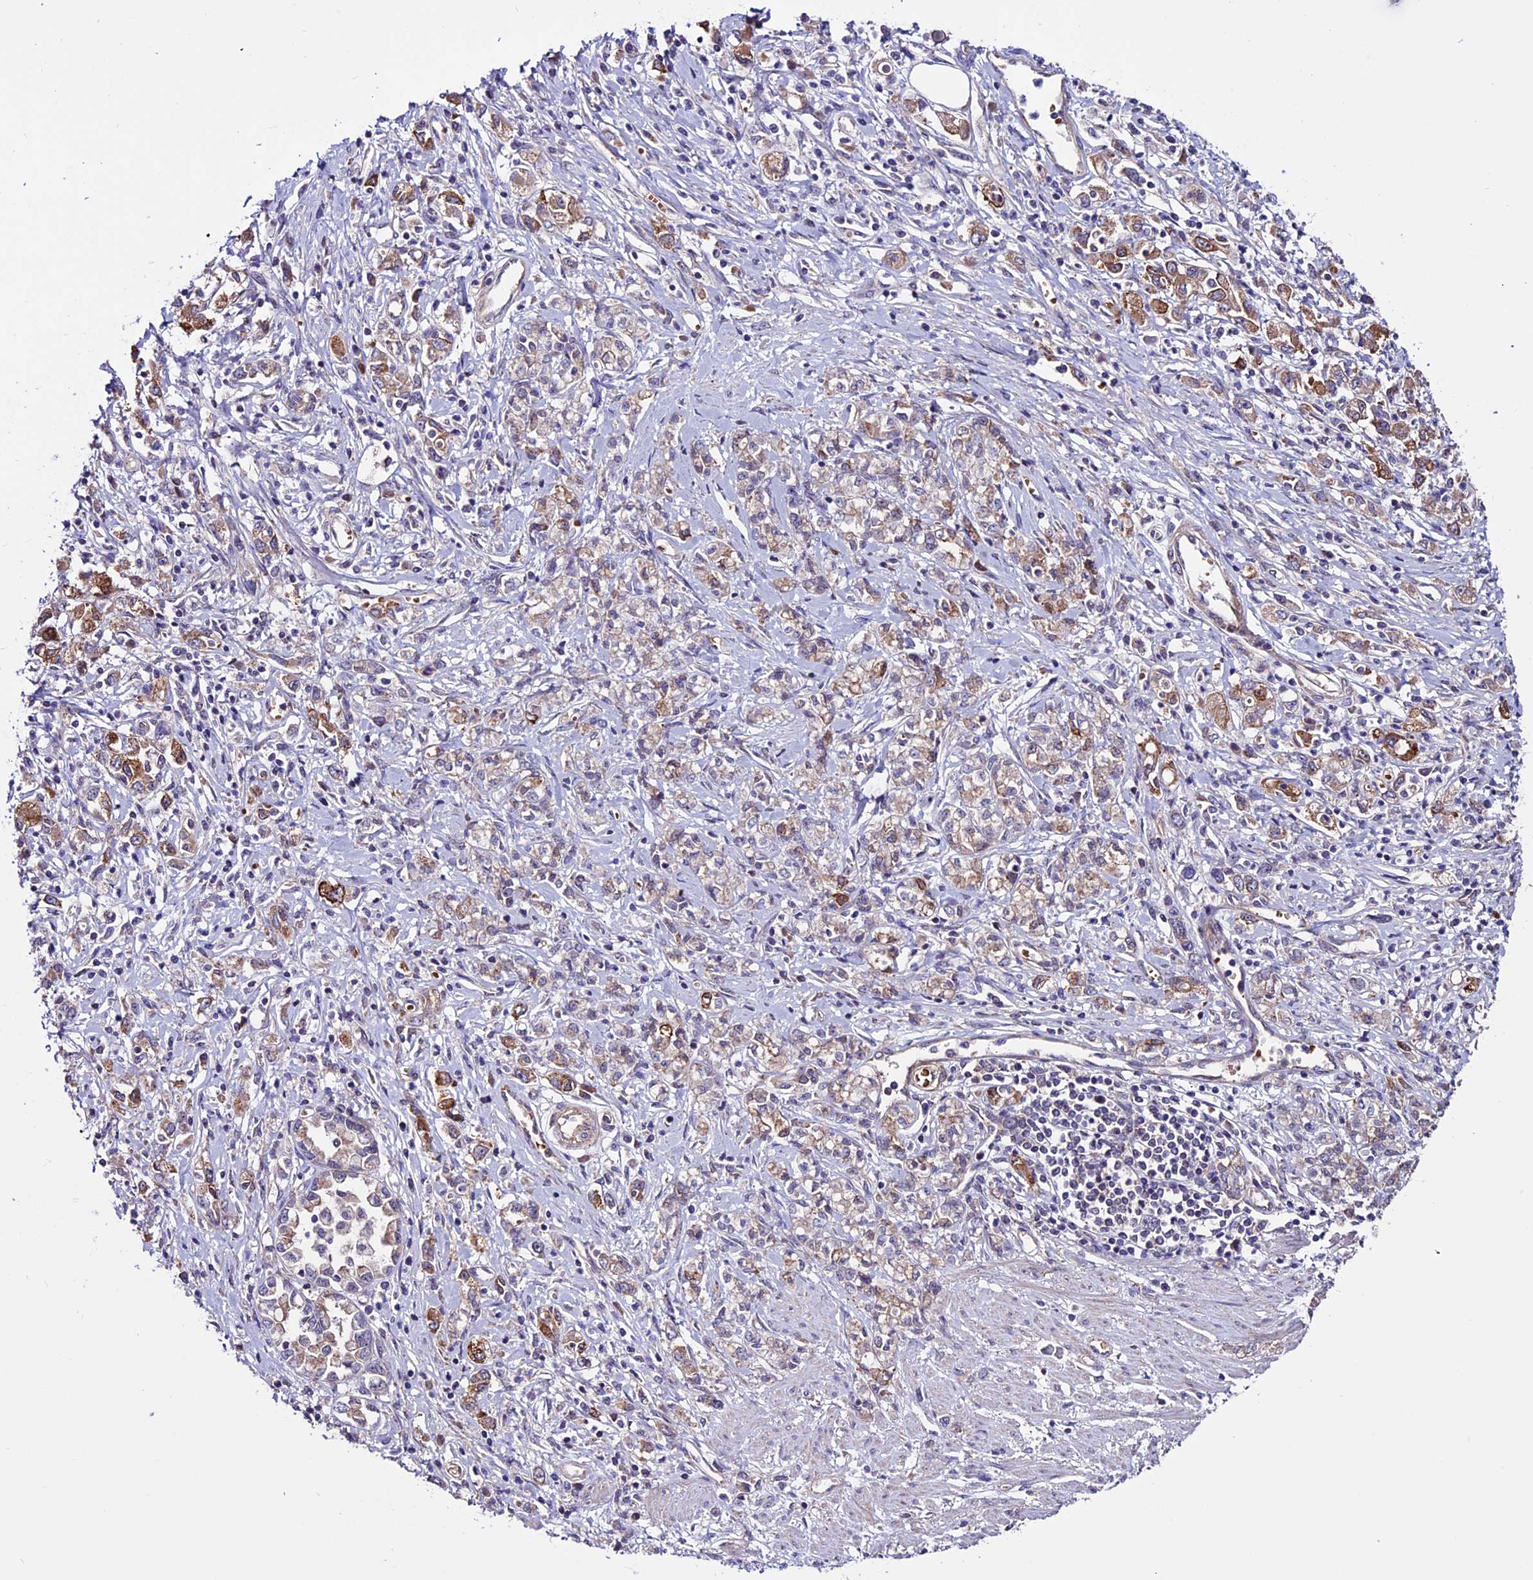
{"staining": {"intensity": "moderate", "quantity": "25%-75%", "location": "cytoplasmic/membranous"}, "tissue": "stomach cancer", "cell_type": "Tumor cells", "image_type": "cancer", "snomed": [{"axis": "morphology", "description": "Adenocarcinoma, NOS"}, {"axis": "topography", "description": "Stomach"}], "caption": "Adenocarcinoma (stomach) stained for a protein (brown) exhibits moderate cytoplasmic/membranous positive positivity in approximately 25%-75% of tumor cells.", "gene": "RINL", "patient": {"sex": "female", "age": 76}}